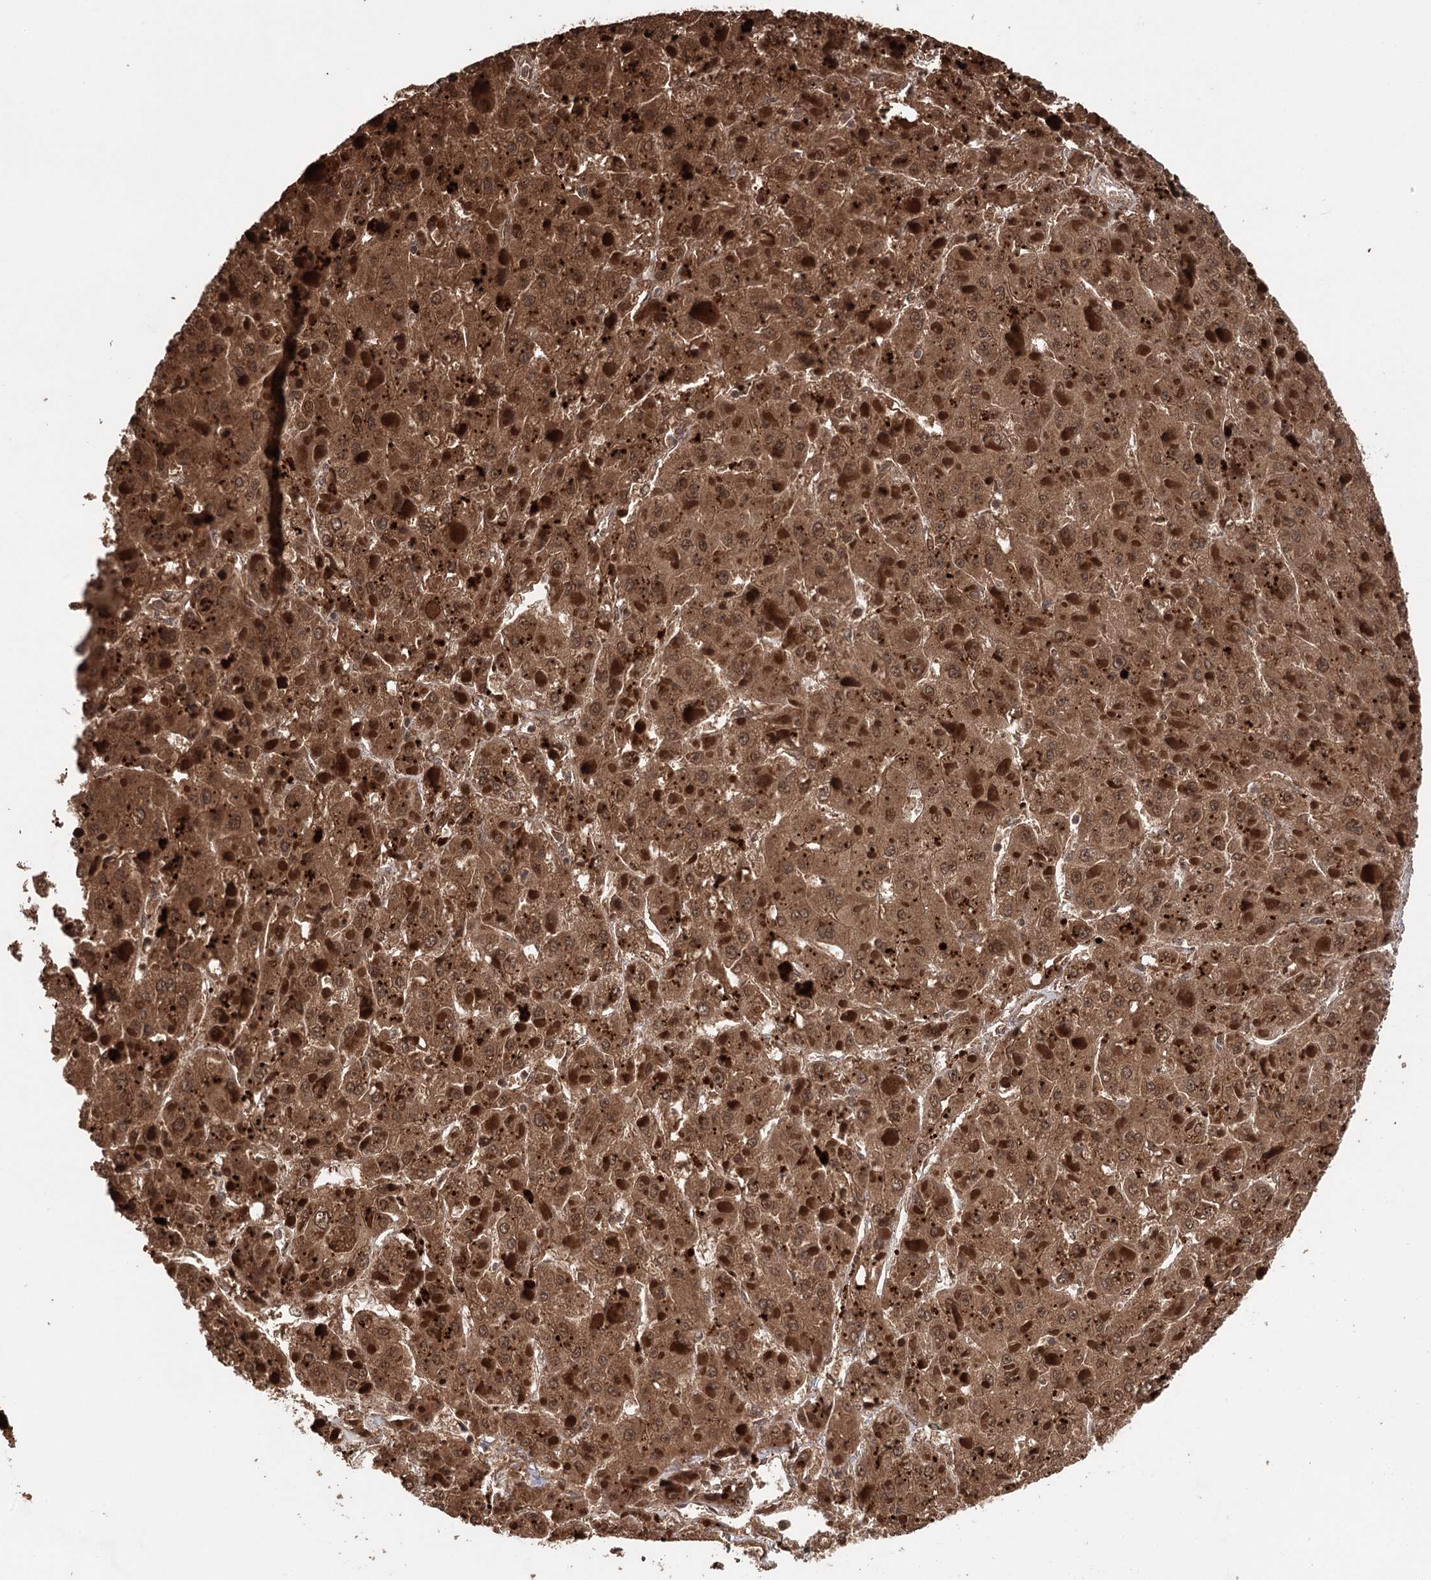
{"staining": {"intensity": "moderate", "quantity": ">75%", "location": "cytoplasmic/membranous,nuclear"}, "tissue": "liver cancer", "cell_type": "Tumor cells", "image_type": "cancer", "snomed": [{"axis": "morphology", "description": "Carcinoma, Hepatocellular, NOS"}, {"axis": "topography", "description": "Liver"}], "caption": "A medium amount of moderate cytoplasmic/membranous and nuclear positivity is present in about >75% of tumor cells in liver cancer tissue.", "gene": "N6AMT1", "patient": {"sex": "female", "age": 73}}